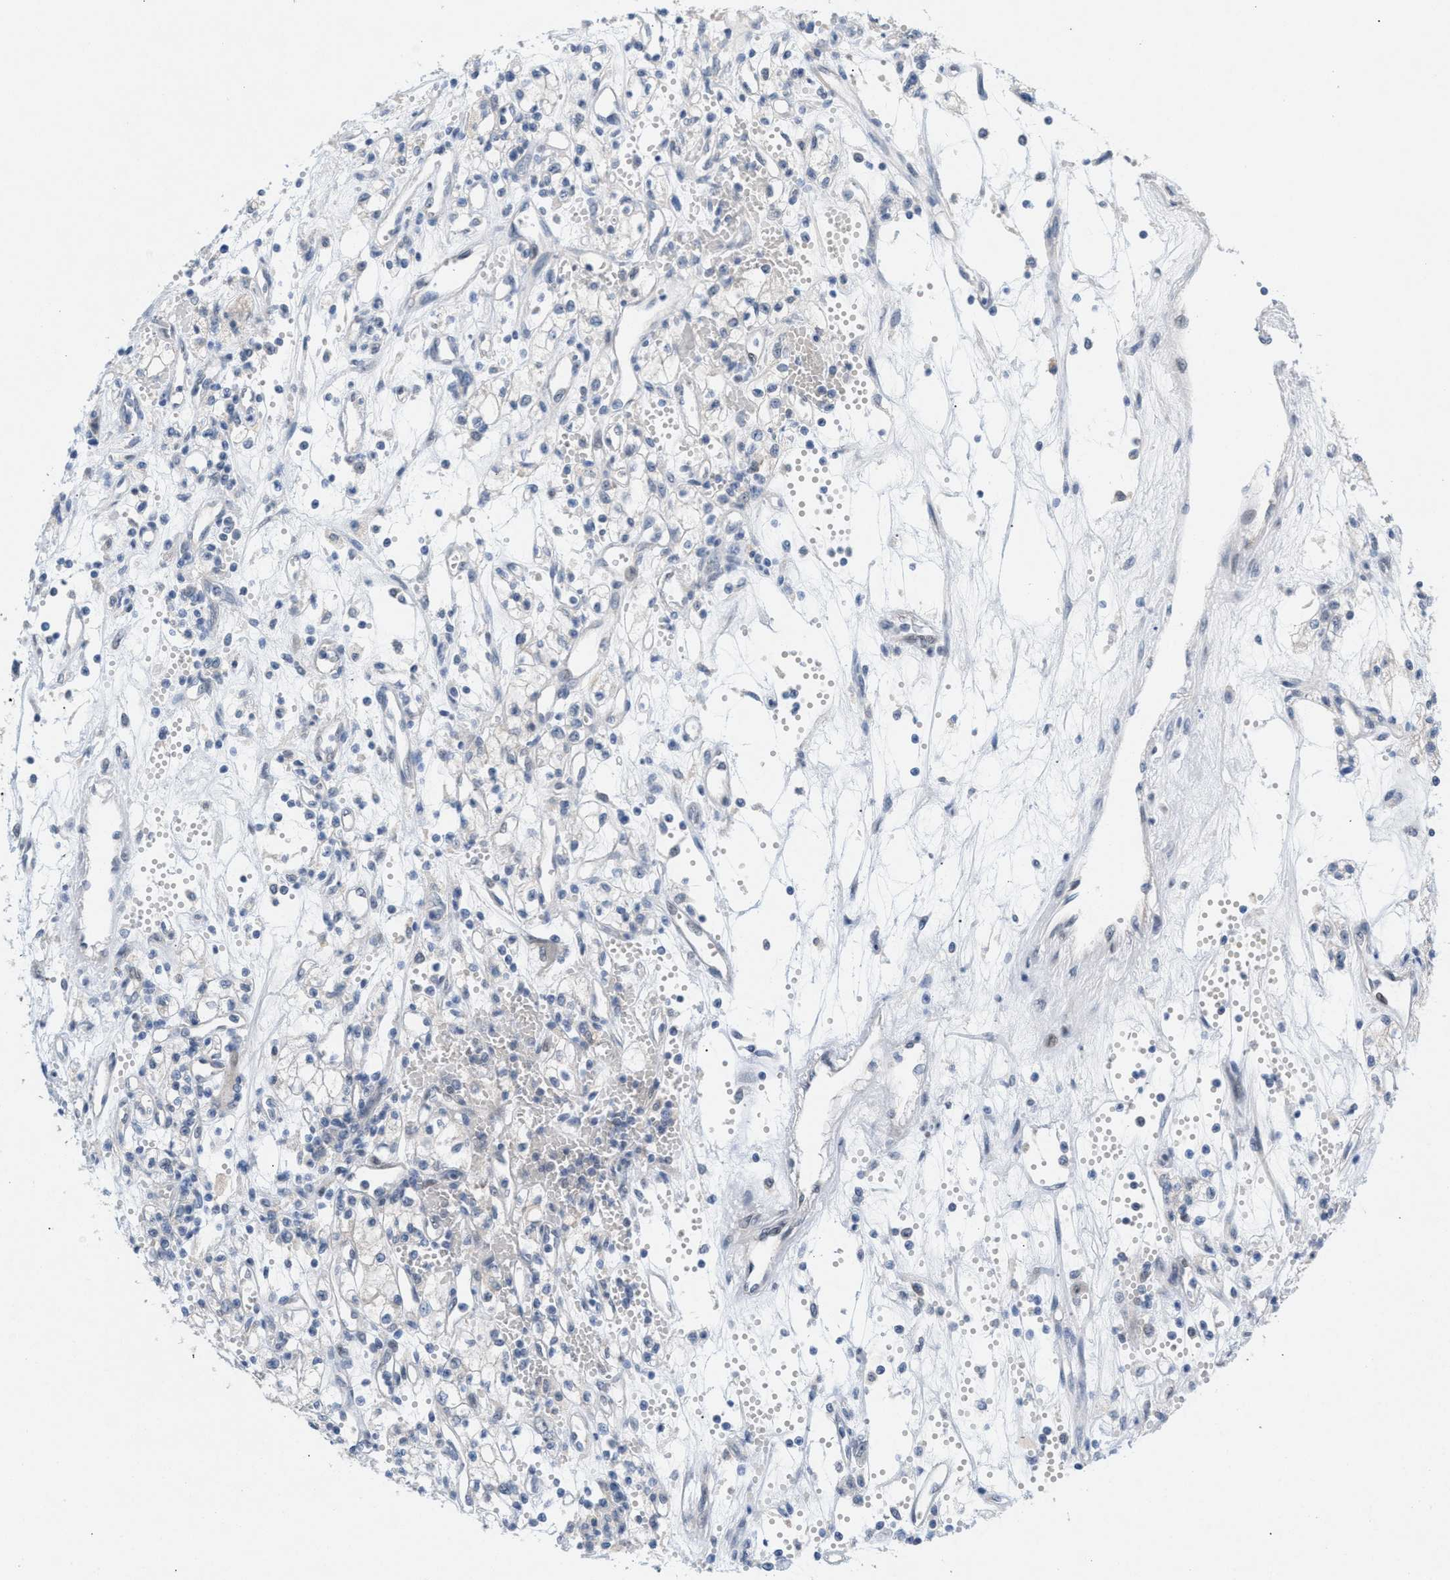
{"staining": {"intensity": "negative", "quantity": "none", "location": "none"}, "tissue": "renal cancer", "cell_type": "Tumor cells", "image_type": "cancer", "snomed": [{"axis": "morphology", "description": "Adenocarcinoma, NOS"}, {"axis": "topography", "description": "Kidney"}], "caption": "This is an immunohistochemistry photomicrograph of human renal adenocarcinoma. There is no staining in tumor cells.", "gene": "WIPI2", "patient": {"sex": "male", "age": 59}}